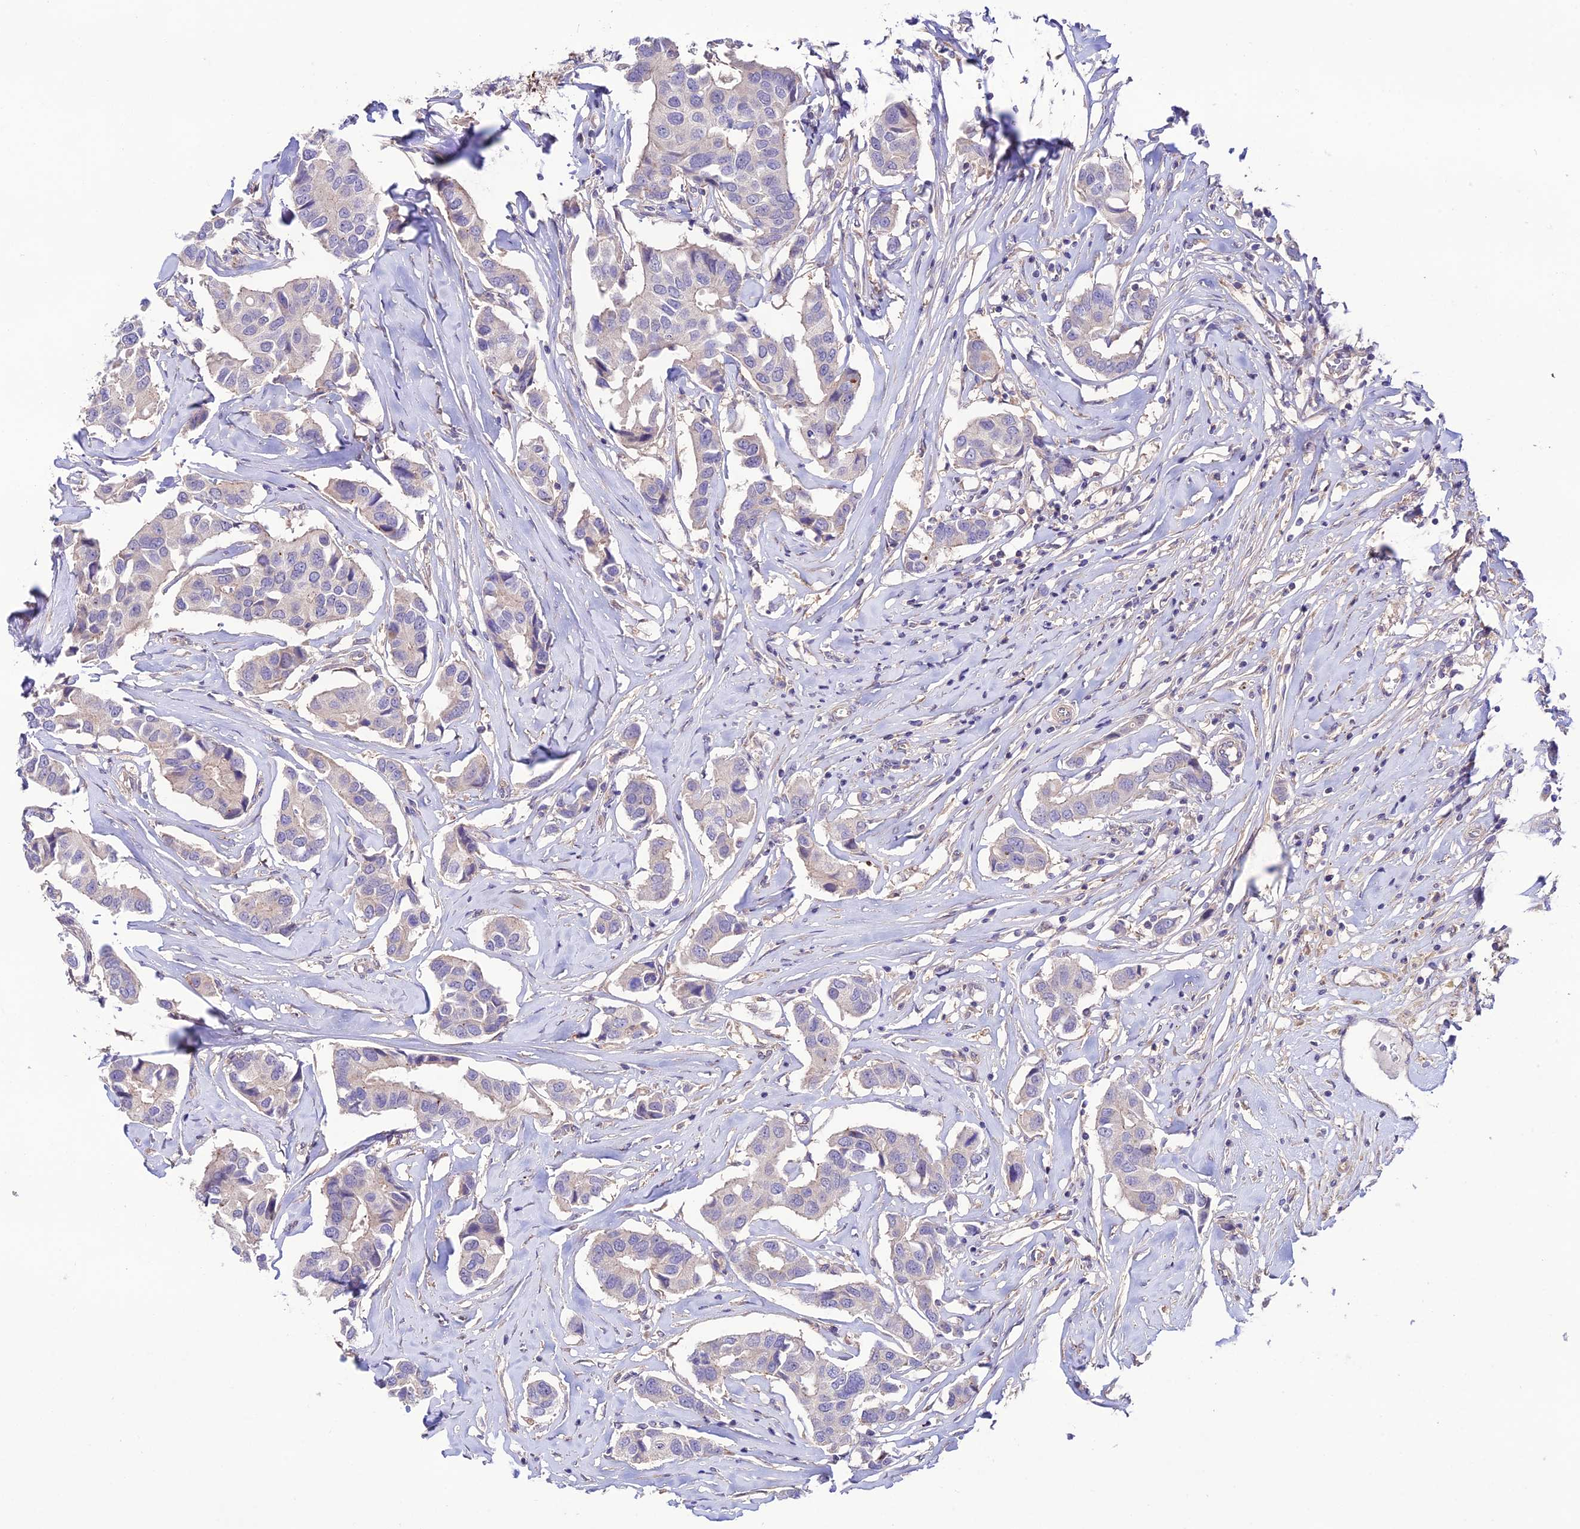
{"staining": {"intensity": "negative", "quantity": "none", "location": "none"}, "tissue": "breast cancer", "cell_type": "Tumor cells", "image_type": "cancer", "snomed": [{"axis": "morphology", "description": "Duct carcinoma"}, {"axis": "topography", "description": "Breast"}], "caption": "This is a photomicrograph of immunohistochemistry staining of breast cancer, which shows no expression in tumor cells. (Brightfield microscopy of DAB (3,3'-diaminobenzidine) immunohistochemistry at high magnification).", "gene": "BRME1", "patient": {"sex": "female", "age": 80}}